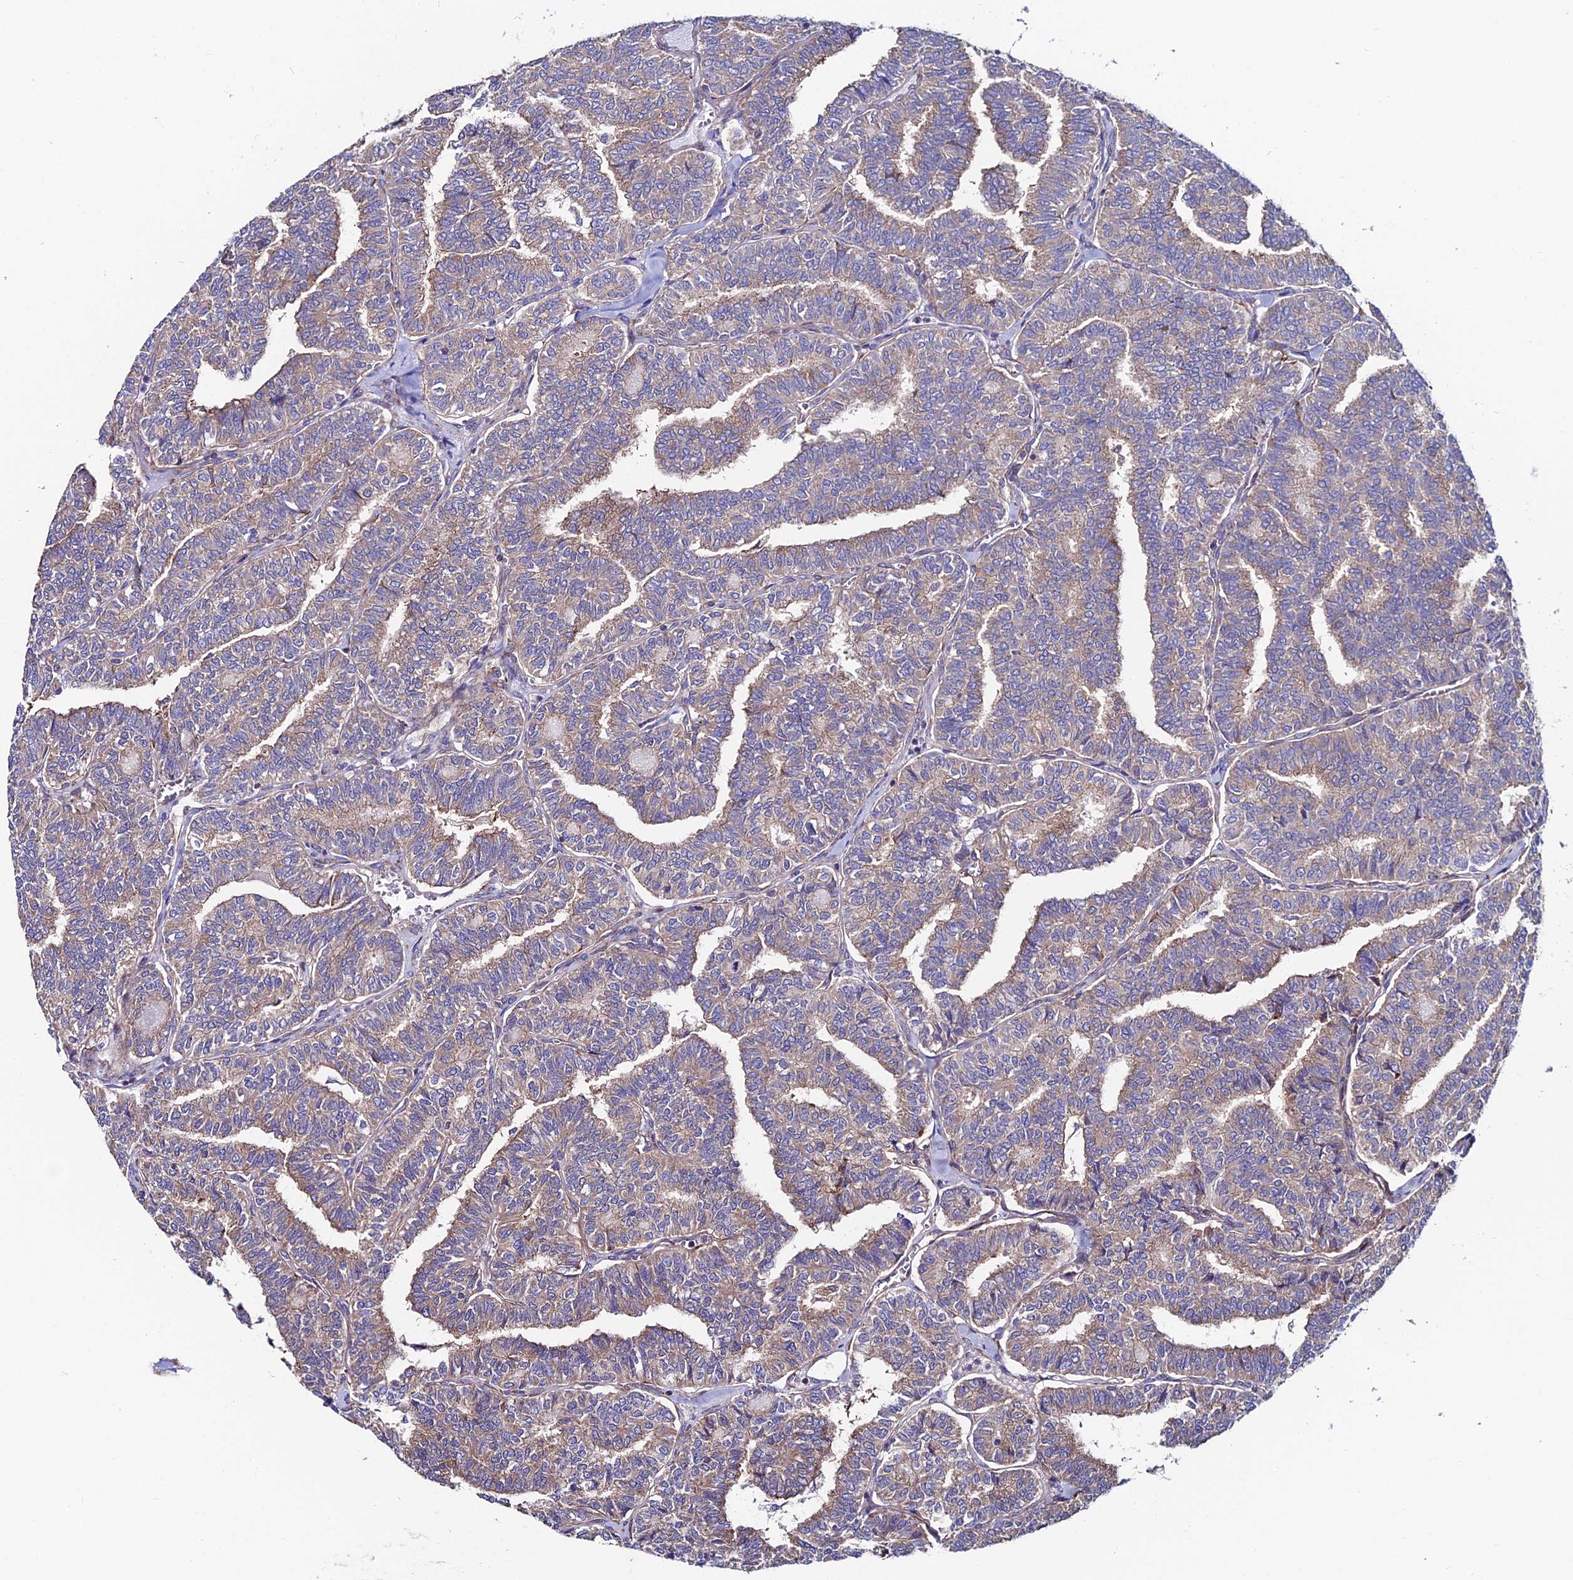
{"staining": {"intensity": "weak", "quantity": ">75%", "location": "cytoplasmic/membranous"}, "tissue": "thyroid cancer", "cell_type": "Tumor cells", "image_type": "cancer", "snomed": [{"axis": "morphology", "description": "Papillary adenocarcinoma, NOS"}, {"axis": "topography", "description": "Thyroid gland"}], "caption": "Immunohistochemical staining of thyroid cancer (papillary adenocarcinoma) displays low levels of weak cytoplasmic/membranous protein expression in approximately >75% of tumor cells. (Brightfield microscopy of DAB IHC at high magnification).", "gene": "EIF3K", "patient": {"sex": "female", "age": 35}}